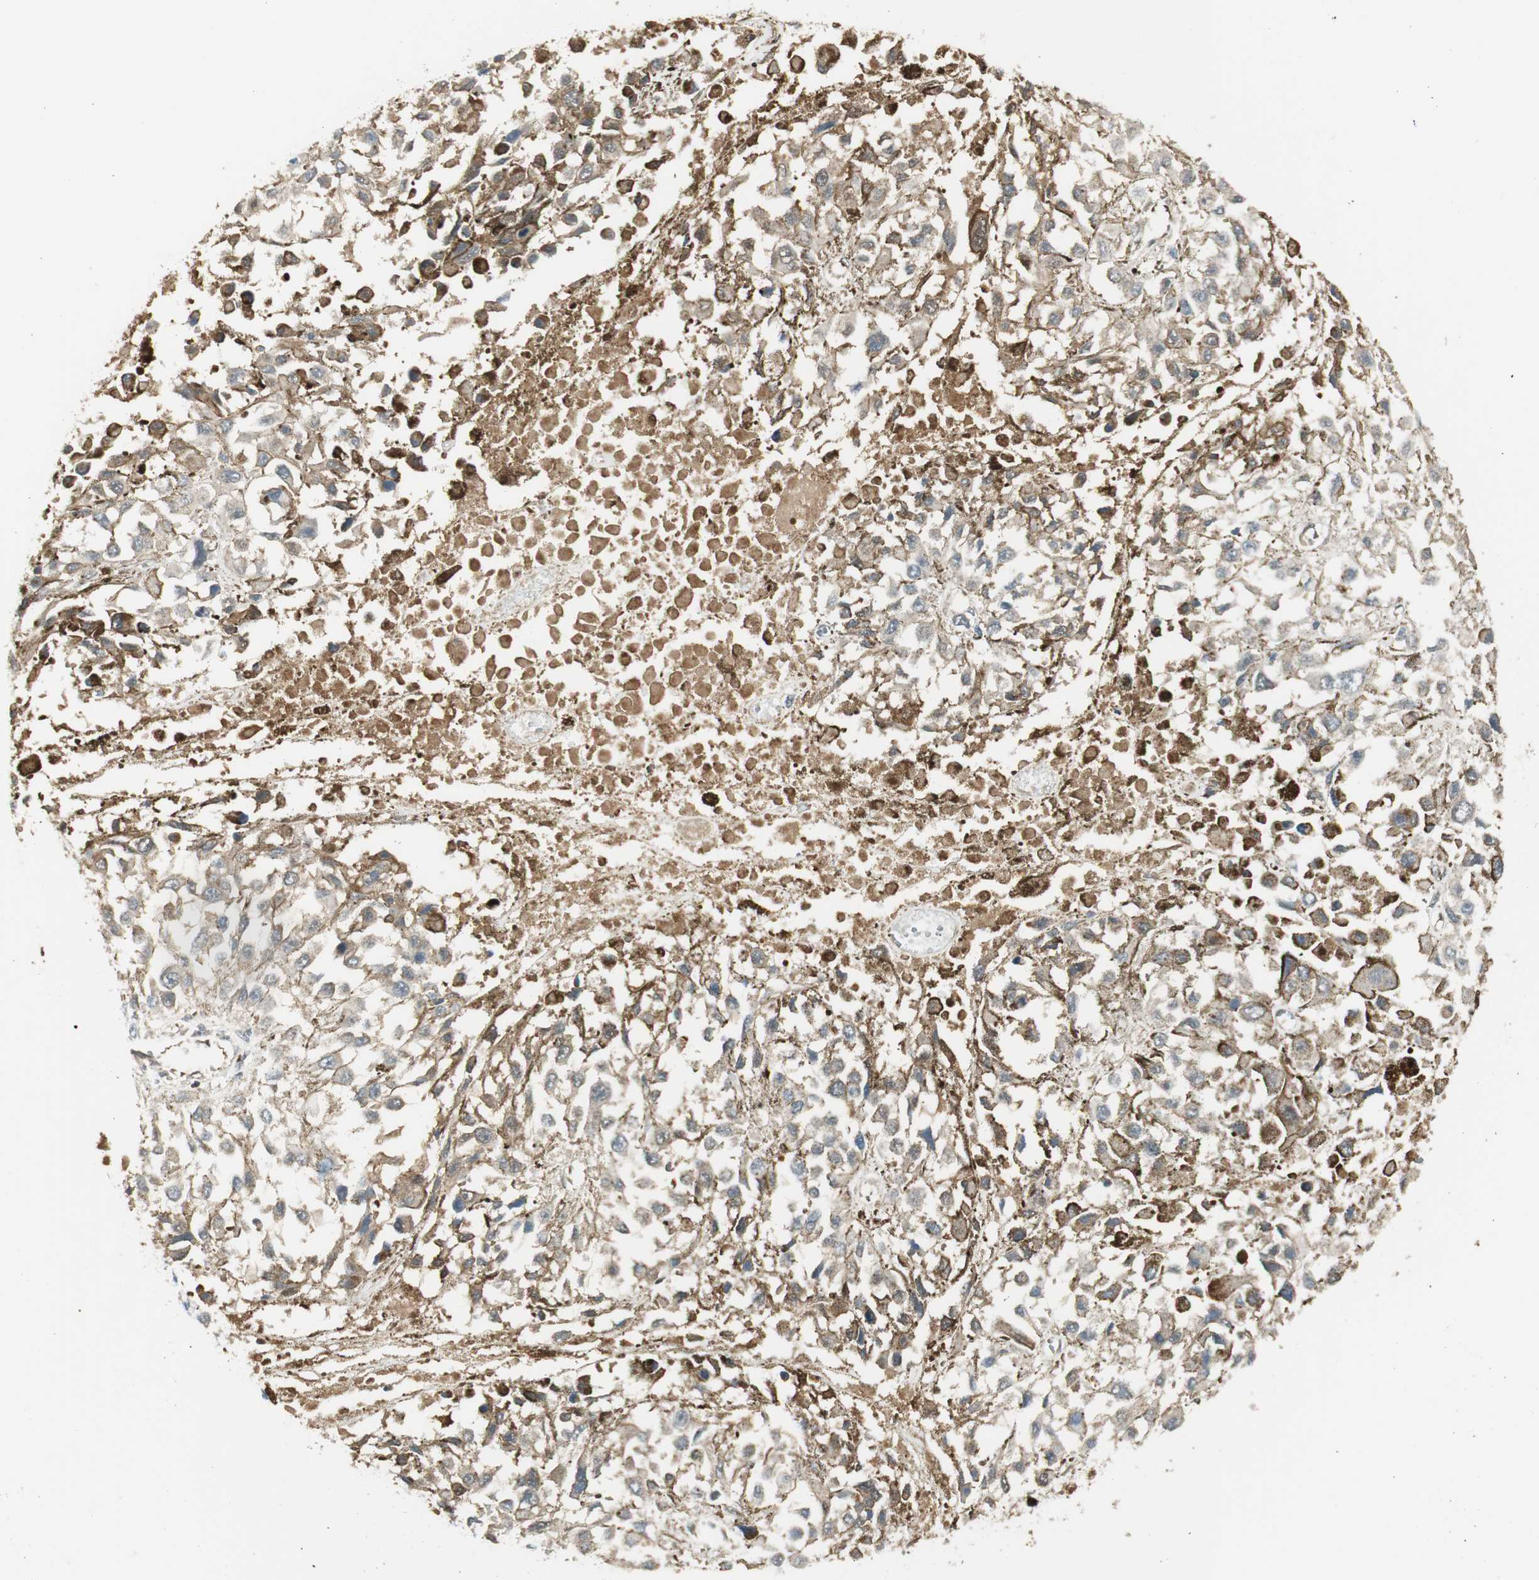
{"staining": {"intensity": "weak", "quantity": ">75%", "location": "cytoplasmic/membranous"}, "tissue": "melanoma", "cell_type": "Tumor cells", "image_type": "cancer", "snomed": [{"axis": "morphology", "description": "Malignant melanoma, Metastatic site"}, {"axis": "topography", "description": "Lymph node"}], "caption": "Brown immunohistochemical staining in human malignant melanoma (metastatic site) reveals weak cytoplasmic/membranous positivity in about >75% of tumor cells. Ihc stains the protein of interest in brown and the nuclei are stained blue.", "gene": "SERPINB6", "patient": {"sex": "male", "age": 59}}